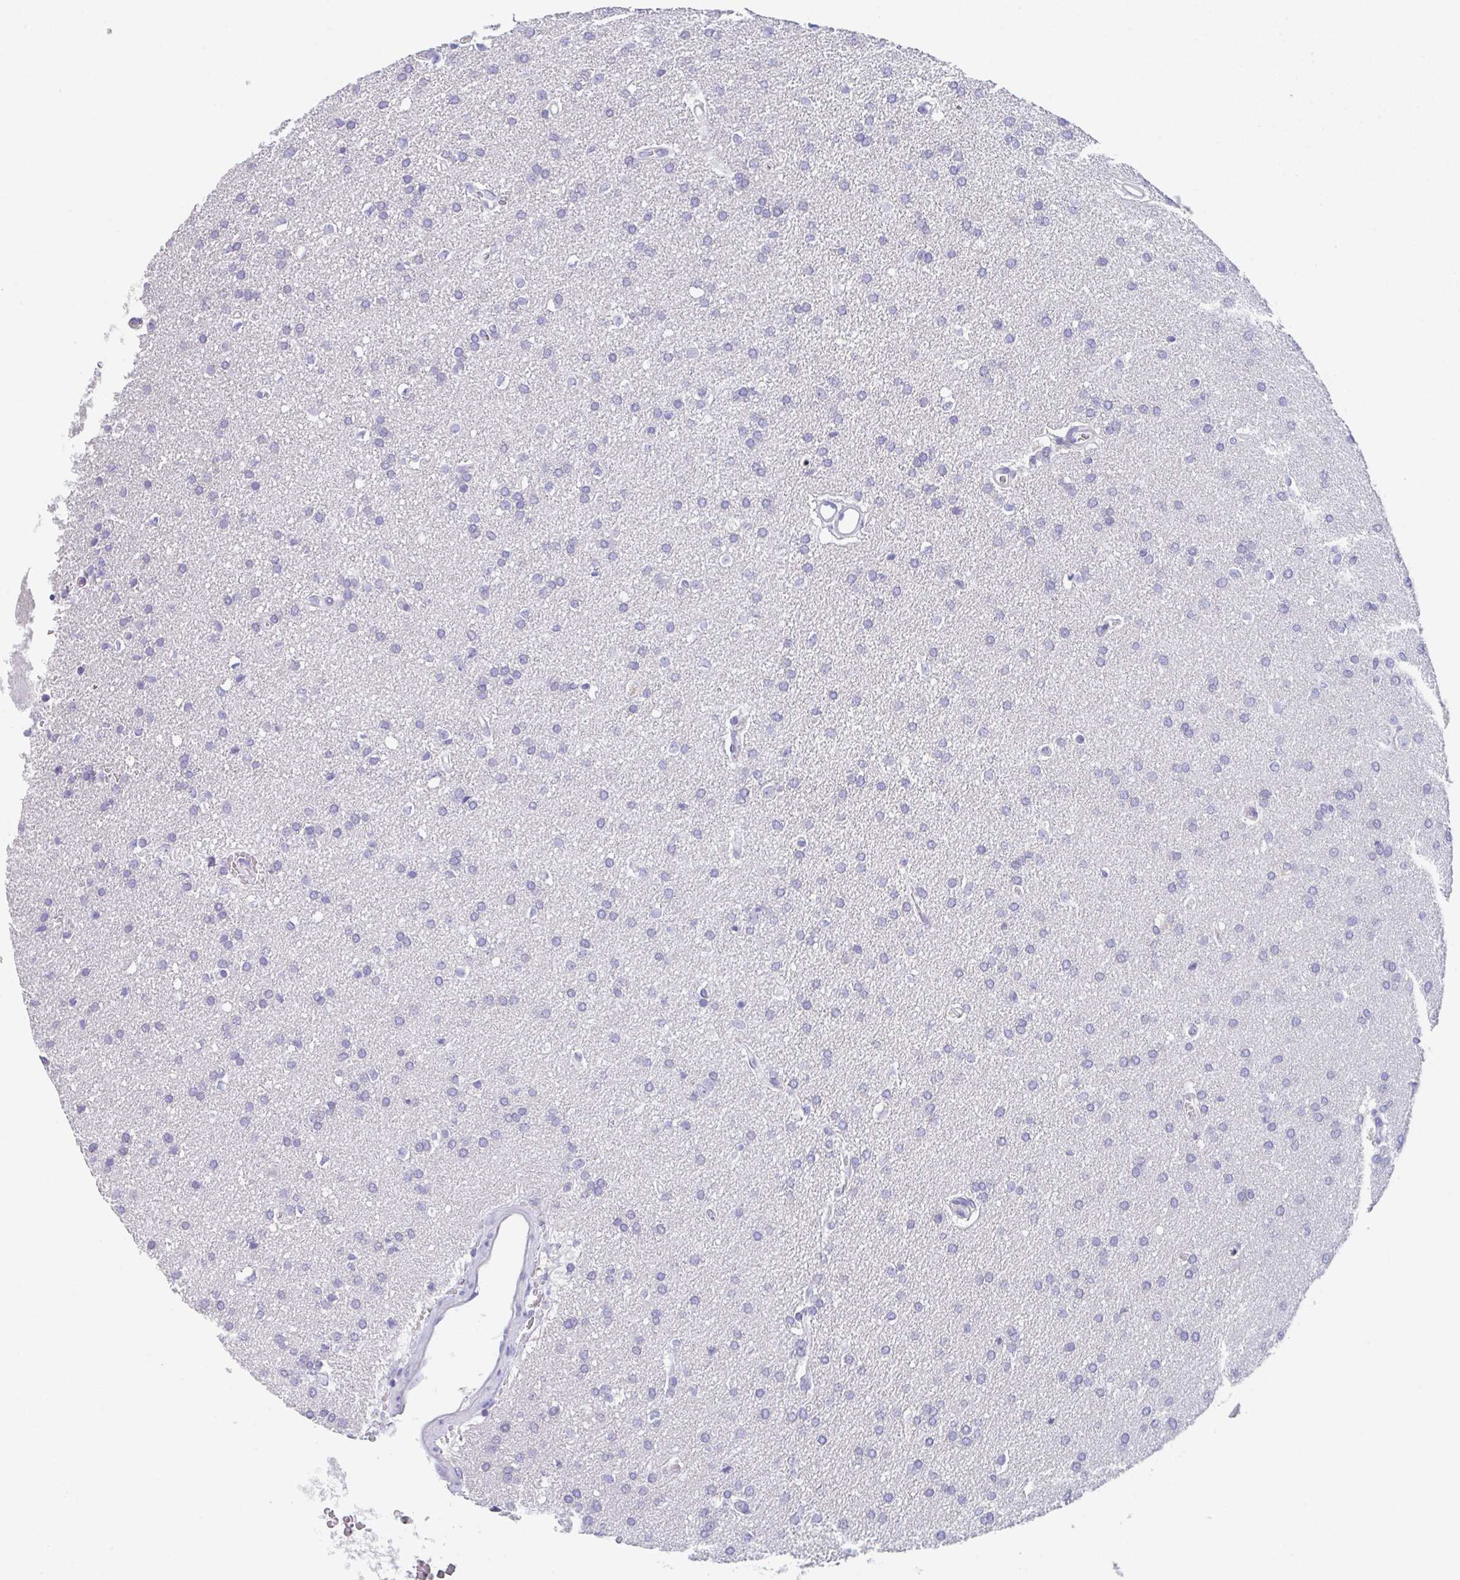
{"staining": {"intensity": "negative", "quantity": "none", "location": "none"}, "tissue": "glioma", "cell_type": "Tumor cells", "image_type": "cancer", "snomed": [{"axis": "morphology", "description": "Glioma, malignant, Low grade"}, {"axis": "topography", "description": "Brain"}], "caption": "DAB immunohistochemical staining of human malignant glioma (low-grade) displays no significant expression in tumor cells. (DAB immunohistochemistry (IHC) with hematoxylin counter stain).", "gene": "LRRC58", "patient": {"sex": "female", "age": 34}}